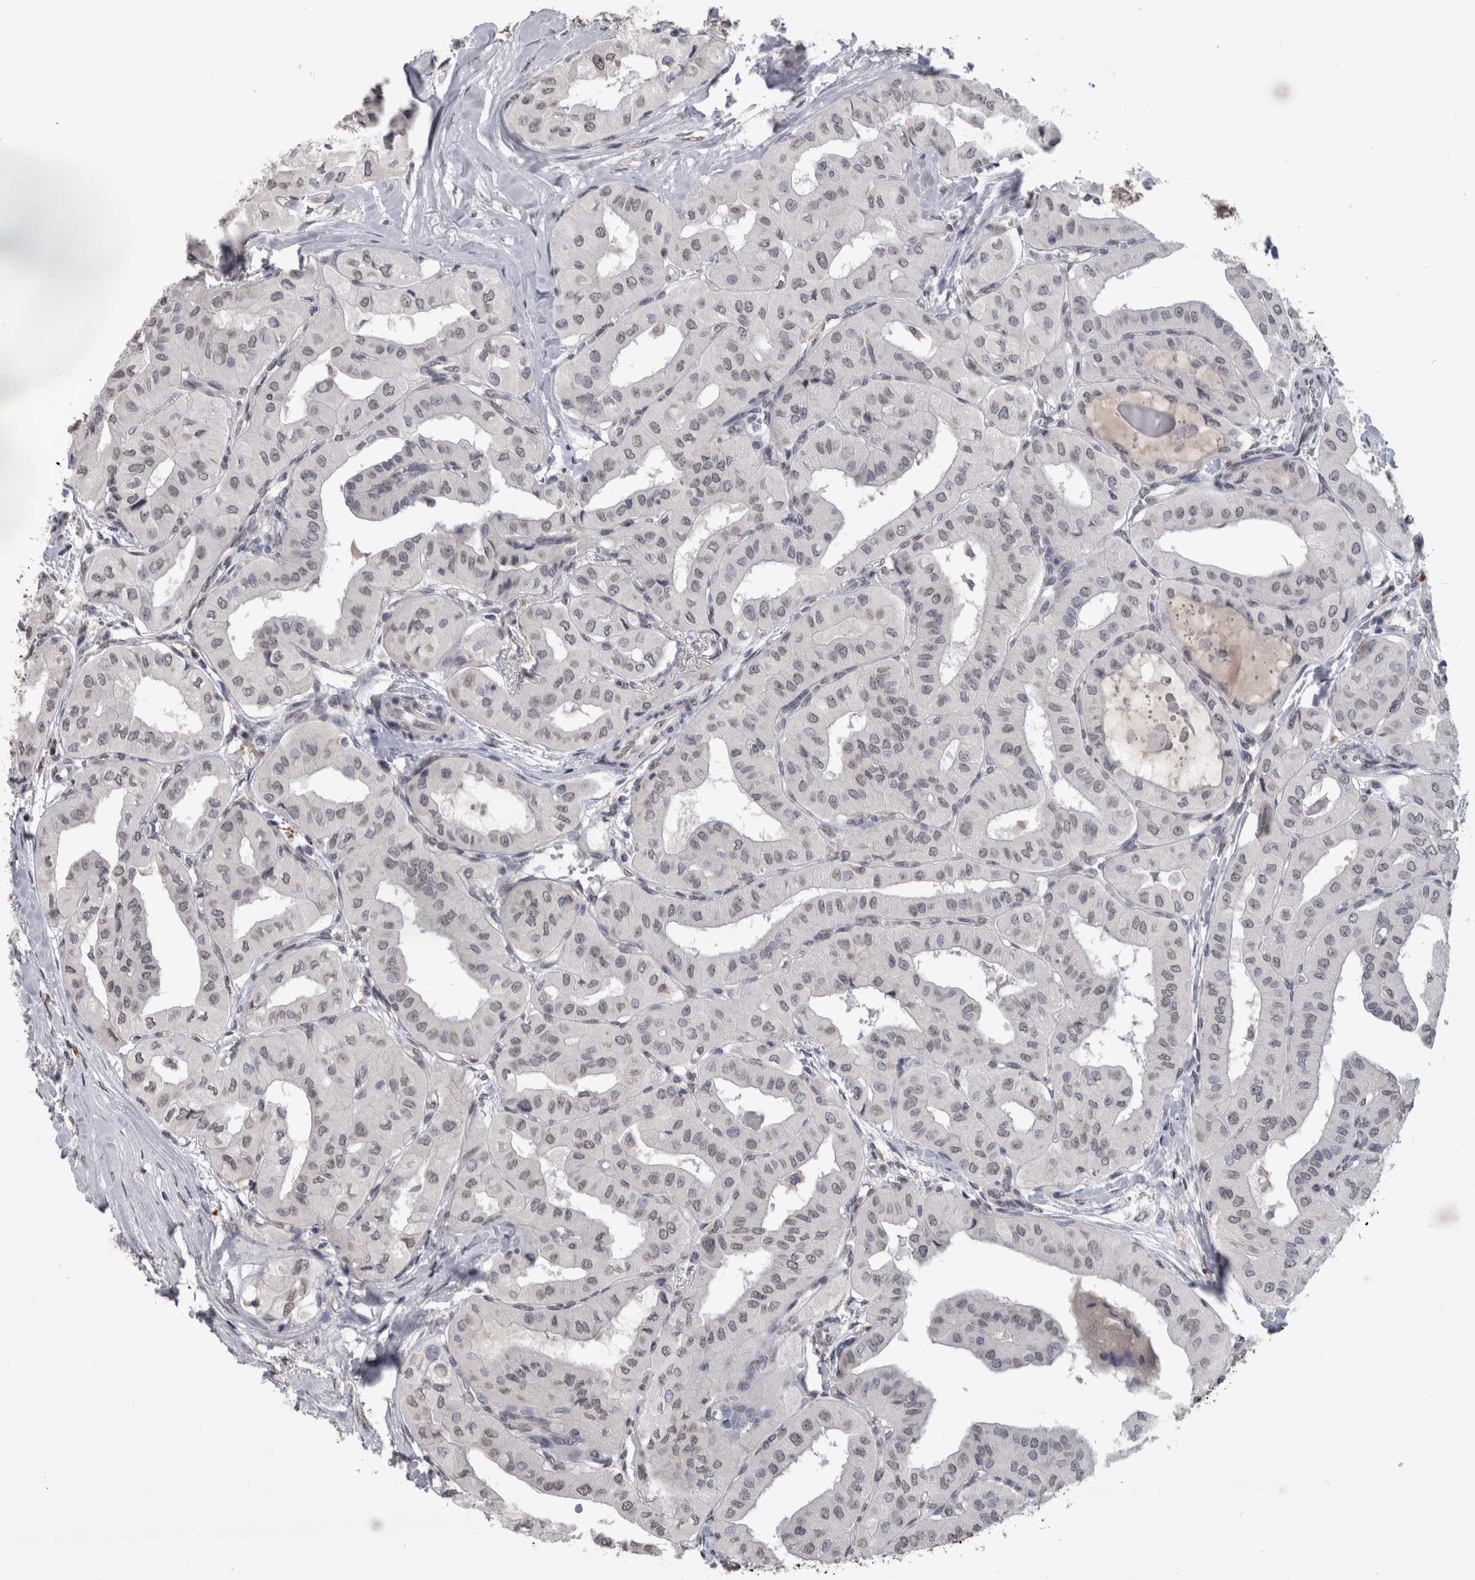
{"staining": {"intensity": "weak", "quantity": "25%-75%", "location": "nuclear"}, "tissue": "thyroid cancer", "cell_type": "Tumor cells", "image_type": "cancer", "snomed": [{"axis": "morphology", "description": "Papillary adenocarcinoma, NOS"}, {"axis": "topography", "description": "Thyroid gland"}], "caption": "A brown stain labels weak nuclear staining of a protein in human thyroid cancer tumor cells. (Brightfield microscopy of DAB IHC at high magnification).", "gene": "PAX5", "patient": {"sex": "female", "age": 59}}